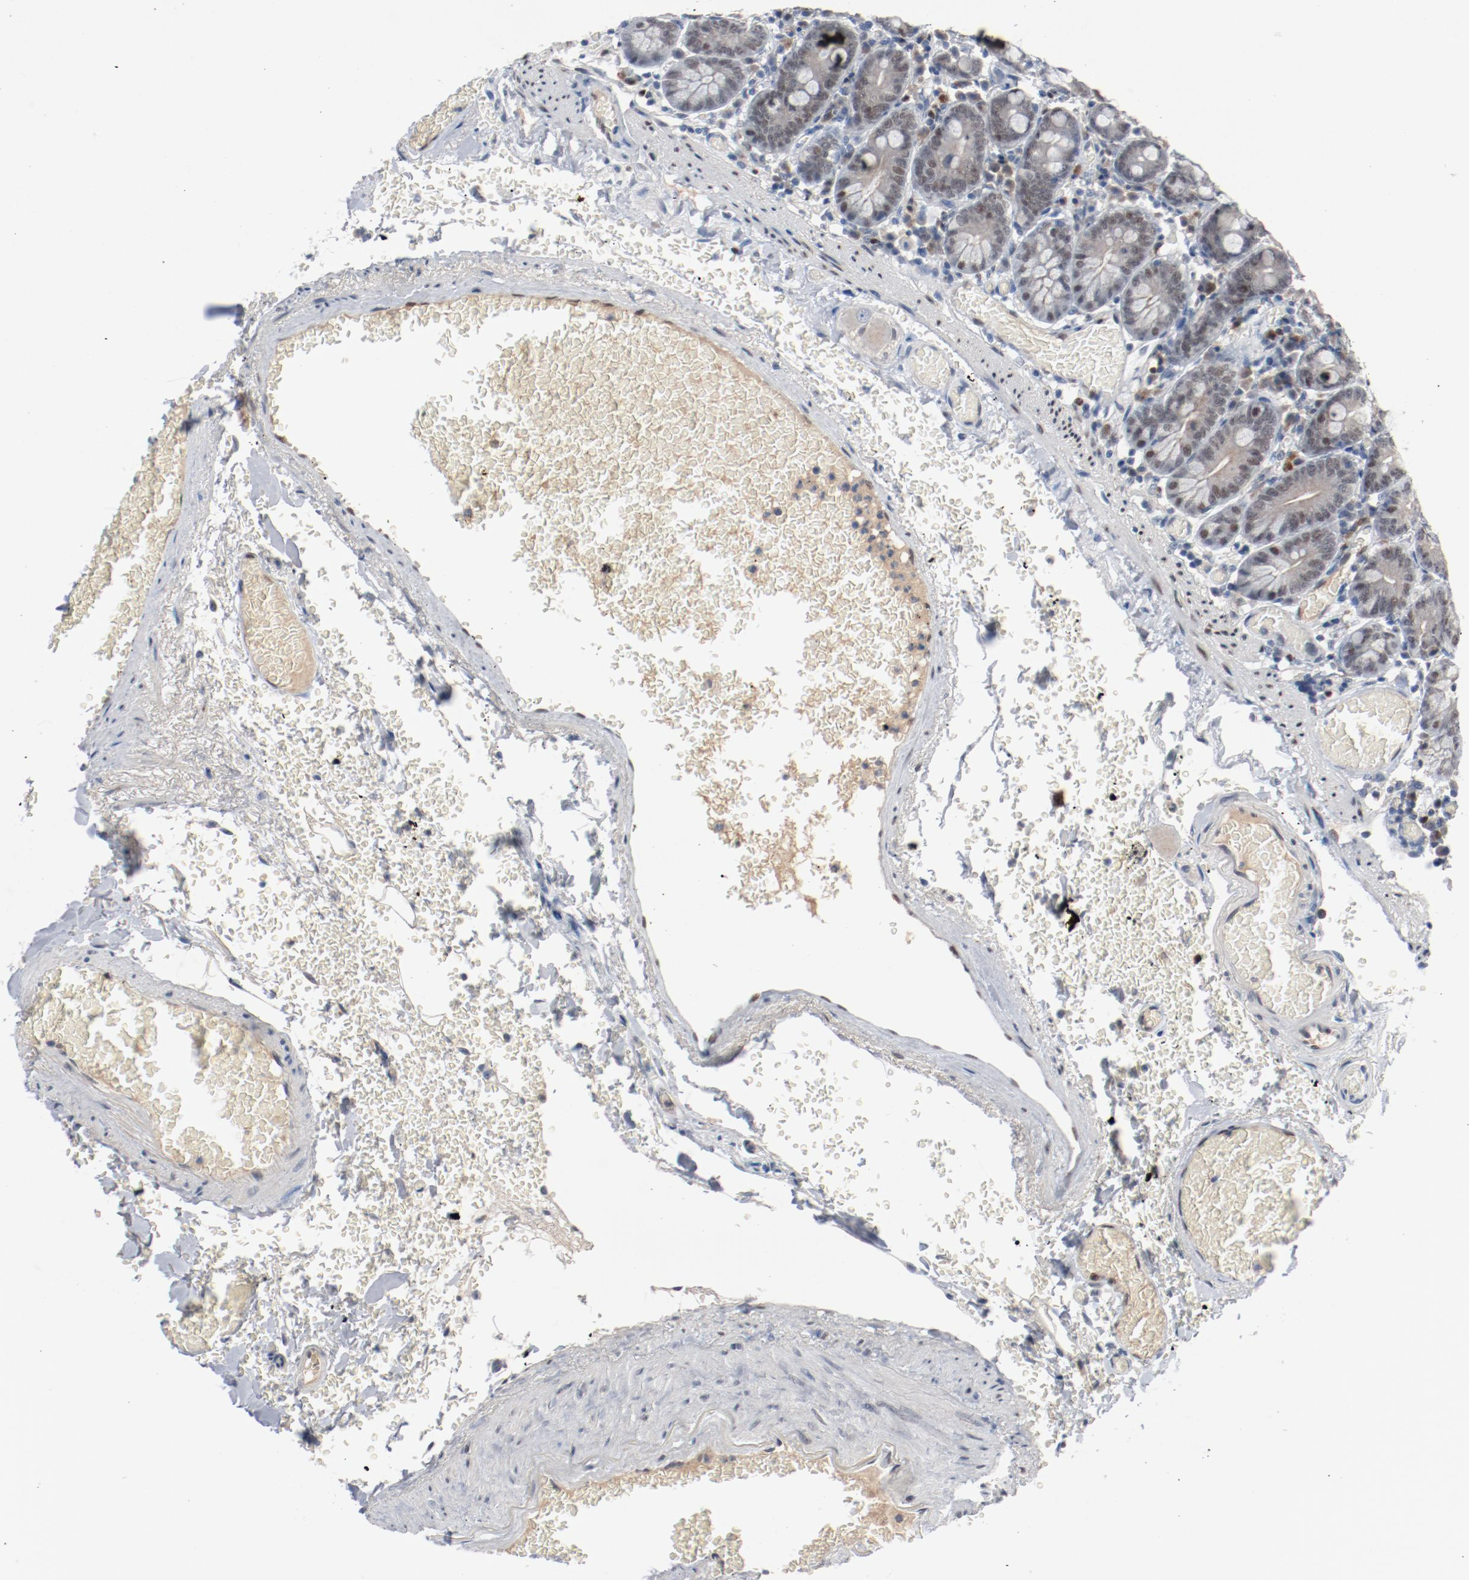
{"staining": {"intensity": "weak", "quantity": "<25%", "location": "nuclear"}, "tissue": "small intestine", "cell_type": "Glandular cells", "image_type": "normal", "snomed": [{"axis": "morphology", "description": "Normal tissue, NOS"}, {"axis": "topography", "description": "Small intestine"}], "caption": "Photomicrograph shows no protein expression in glandular cells of benign small intestine.", "gene": "ENSG00000285708", "patient": {"sex": "male", "age": 71}}